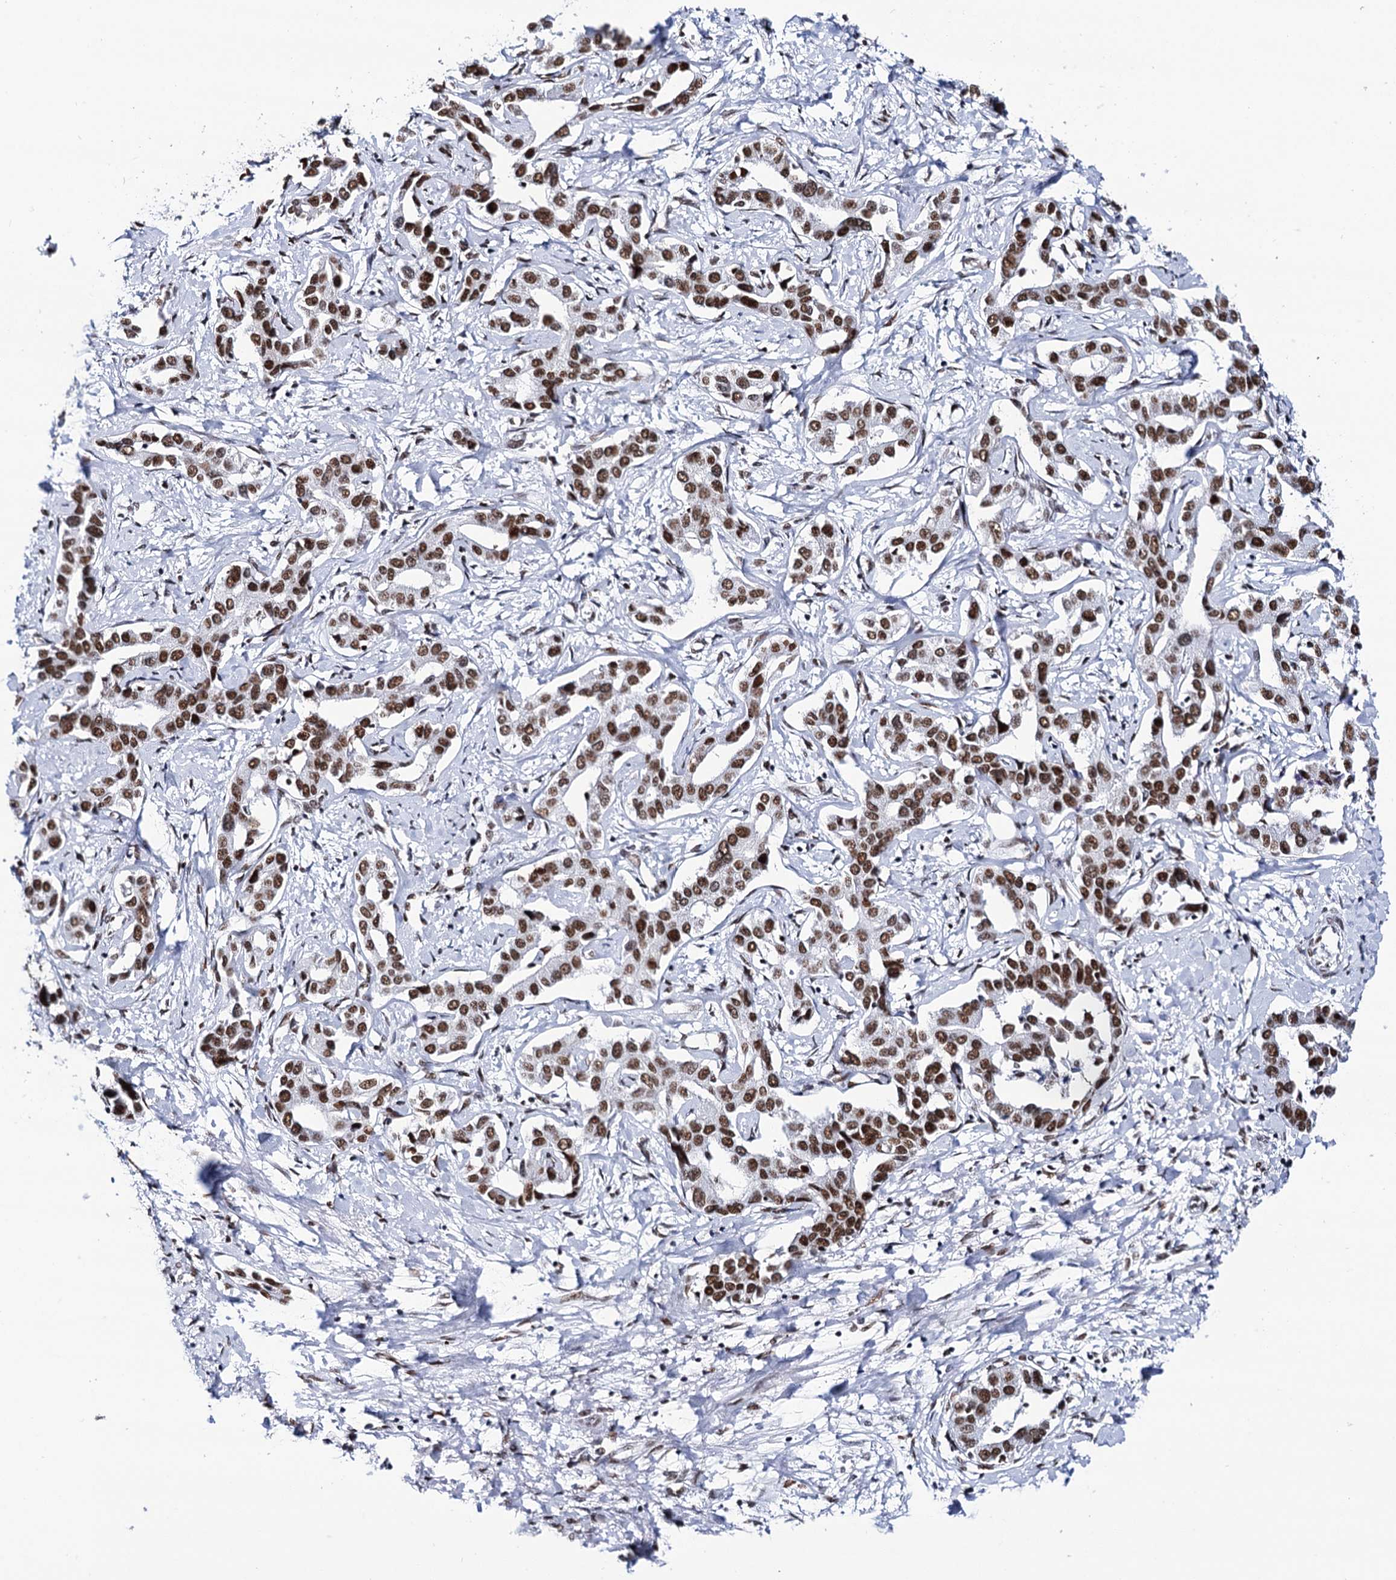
{"staining": {"intensity": "strong", "quantity": ">75%", "location": "nuclear"}, "tissue": "liver cancer", "cell_type": "Tumor cells", "image_type": "cancer", "snomed": [{"axis": "morphology", "description": "Cholangiocarcinoma"}, {"axis": "topography", "description": "Liver"}], "caption": "Brown immunohistochemical staining in liver cholangiocarcinoma reveals strong nuclear staining in about >75% of tumor cells.", "gene": "MATR3", "patient": {"sex": "male", "age": 59}}